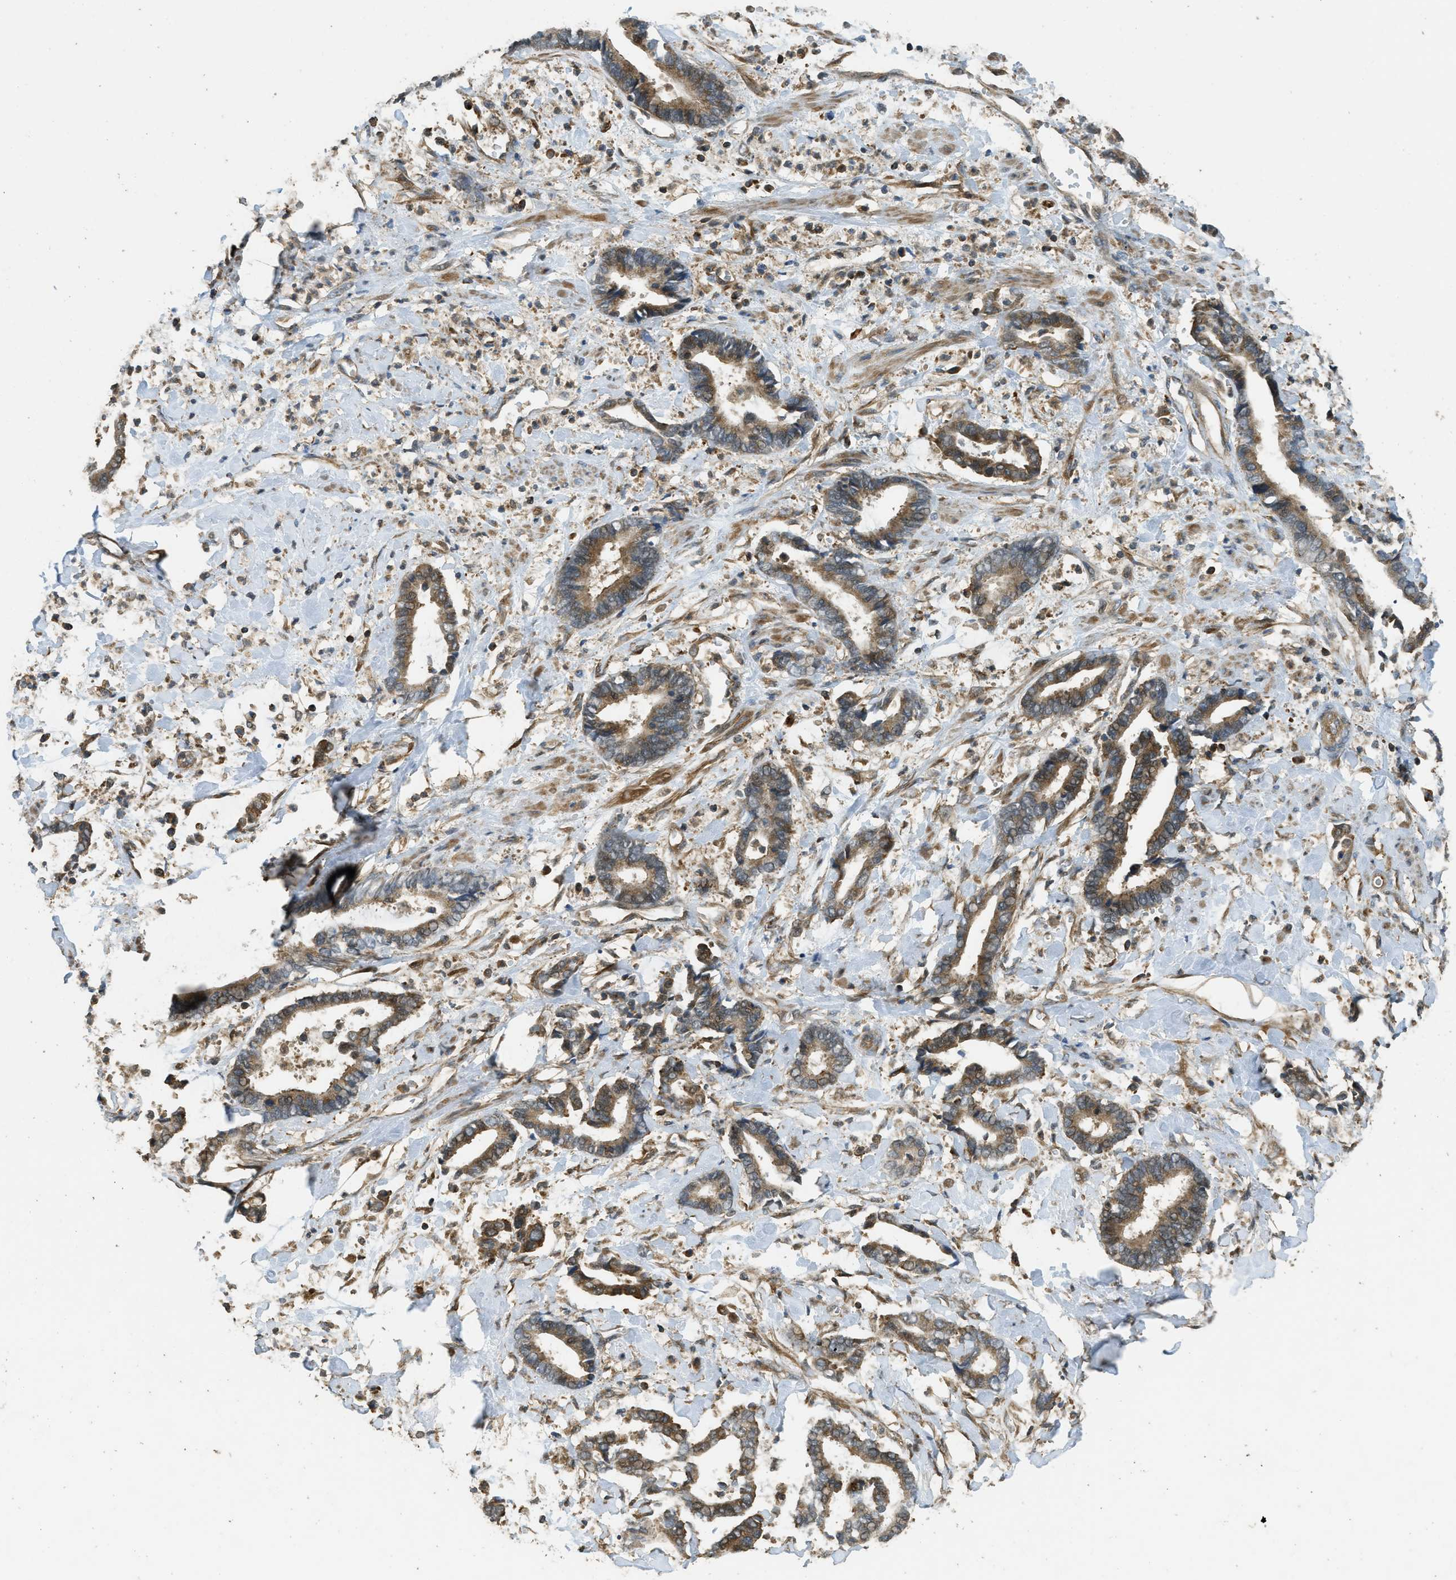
{"staining": {"intensity": "moderate", "quantity": ">75%", "location": "cytoplasmic/membranous"}, "tissue": "cervical cancer", "cell_type": "Tumor cells", "image_type": "cancer", "snomed": [{"axis": "morphology", "description": "Adenocarcinoma, NOS"}, {"axis": "topography", "description": "Cervix"}], "caption": "Moderate cytoplasmic/membranous expression is present in about >75% of tumor cells in cervical cancer. (Brightfield microscopy of DAB IHC at high magnification).", "gene": "PPP6R3", "patient": {"sex": "female", "age": 44}}